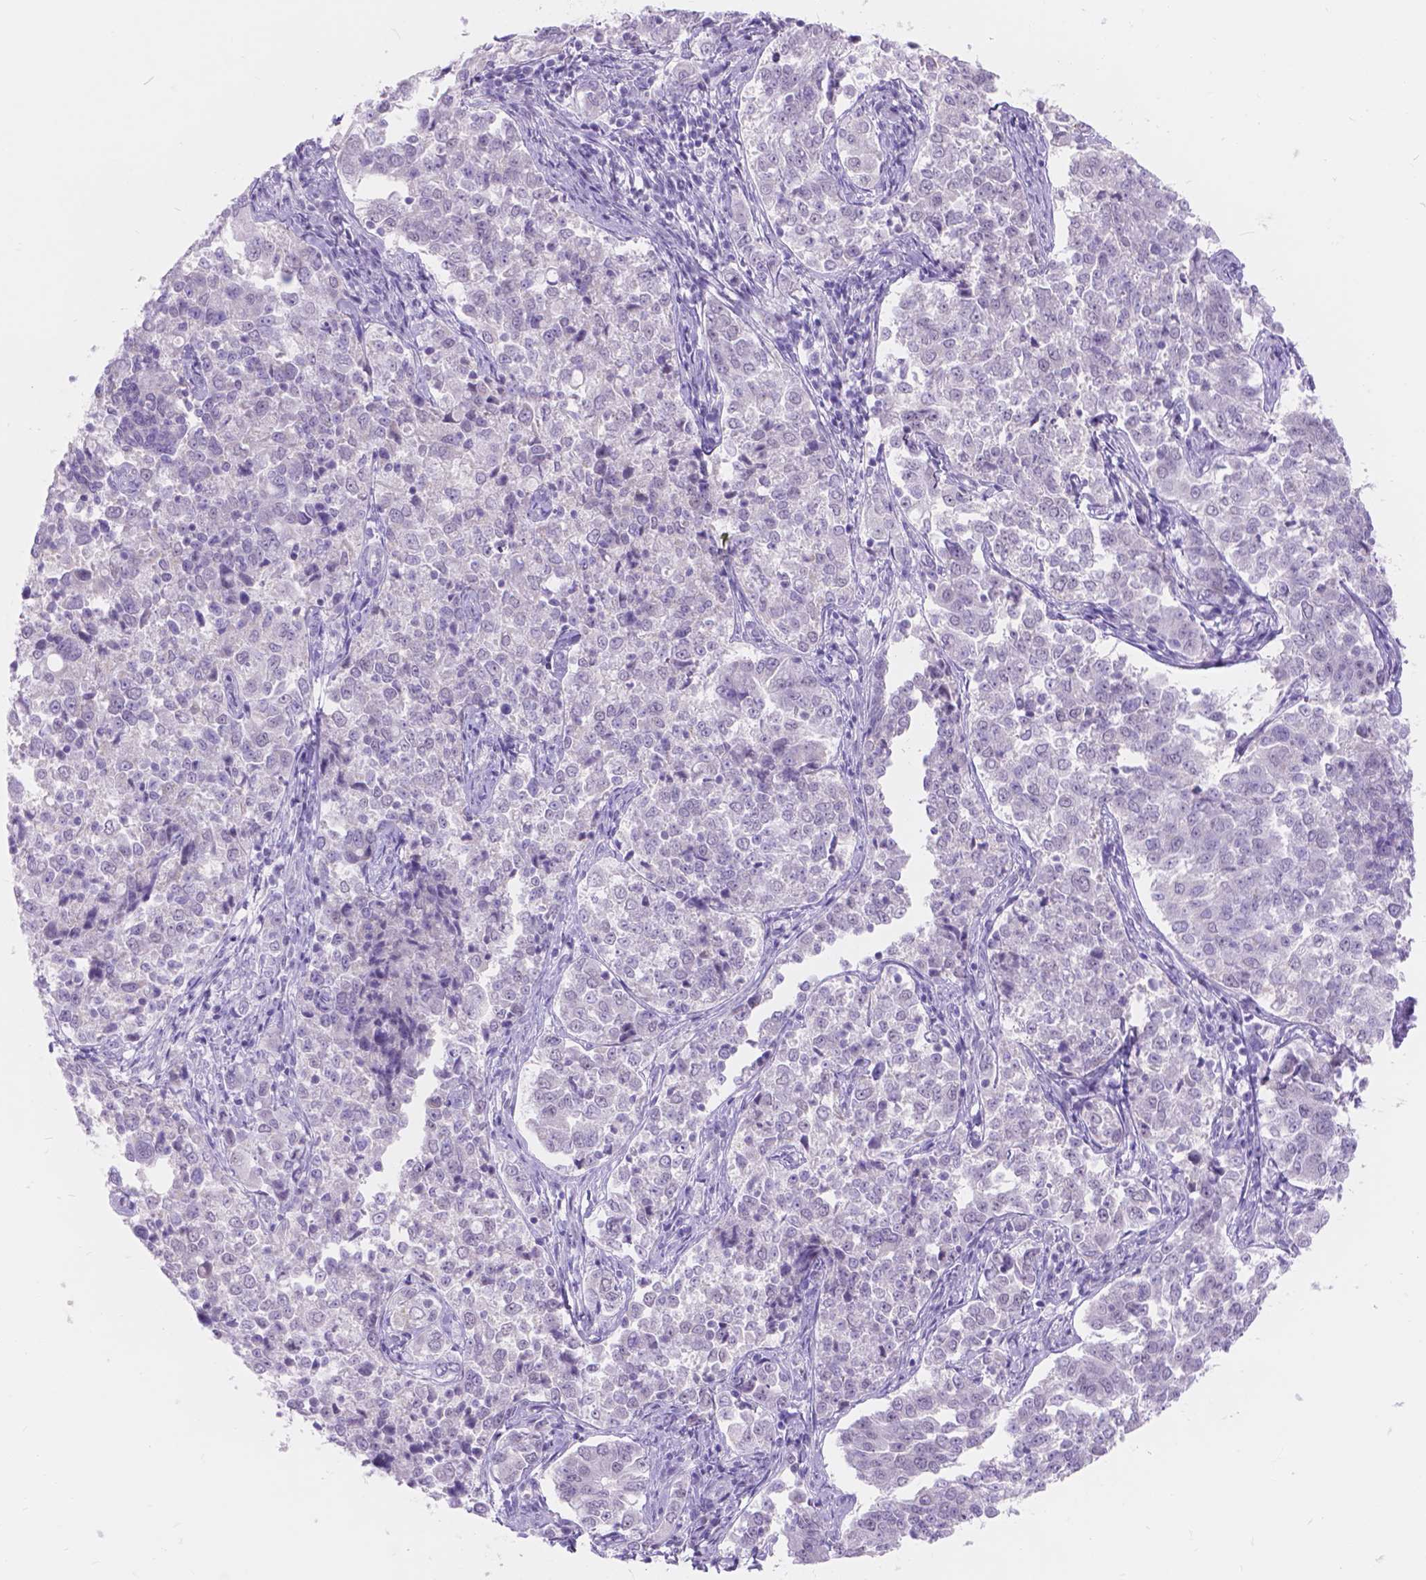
{"staining": {"intensity": "negative", "quantity": "none", "location": "none"}, "tissue": "endometrial cancer", "cell_type": "Tumor cells", "image_type": "cancer", "snomed": [{"axis": "morphology", "description": "Adenocarcinoma, NOS"}, {"axis": "topography", "description": "Endometrium"}], "caption": "Immunohistochemistry (IHC) of endometrial cancer (adenocarcinoma) shows no positivity in tumor cells.", "gene": "DCC", "patient": {"sex": "female", "age": 43}}